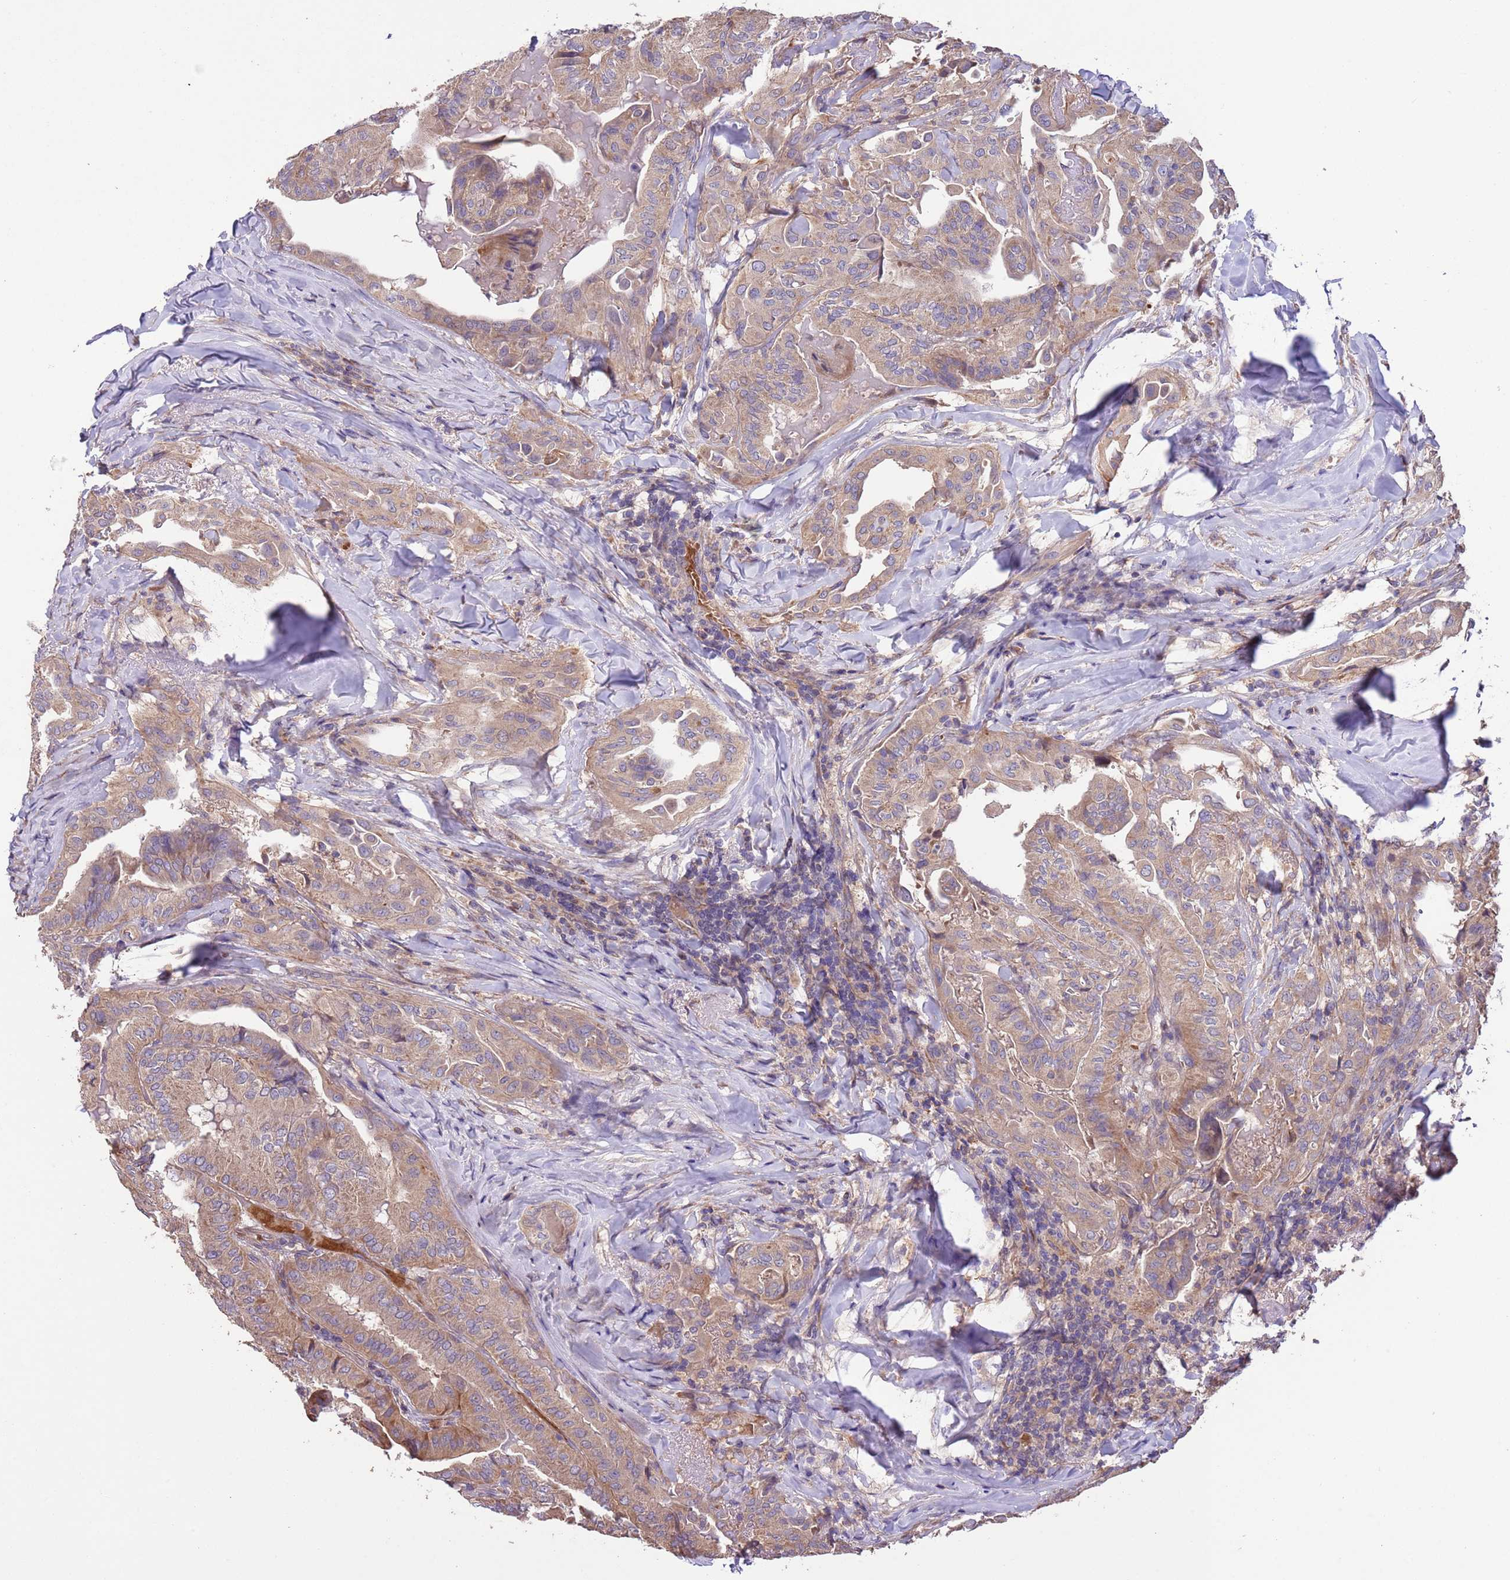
{"staining": {"intensity": "moderate", "quantity": ">75%", "location": "cytoplasmic/membranous"}, "tissue": "thyroid cancer", "cell_type": "Tumor cells", "image_type": "cancer", "snomed": [{"axis": "morphology", "description": "Papillary adenocarcinoma, NOS"}, {"axis": "topography", "description": "Thyroid gland"}], "caption": "Thyroid papillary adenocarcinoma stained with IHC demonstrates moderate cytoplasmic/membranous positivity in about >75% of tumor cells.", "gene": "FAM89B", "patient": {"sex": "female", "age": 68}}